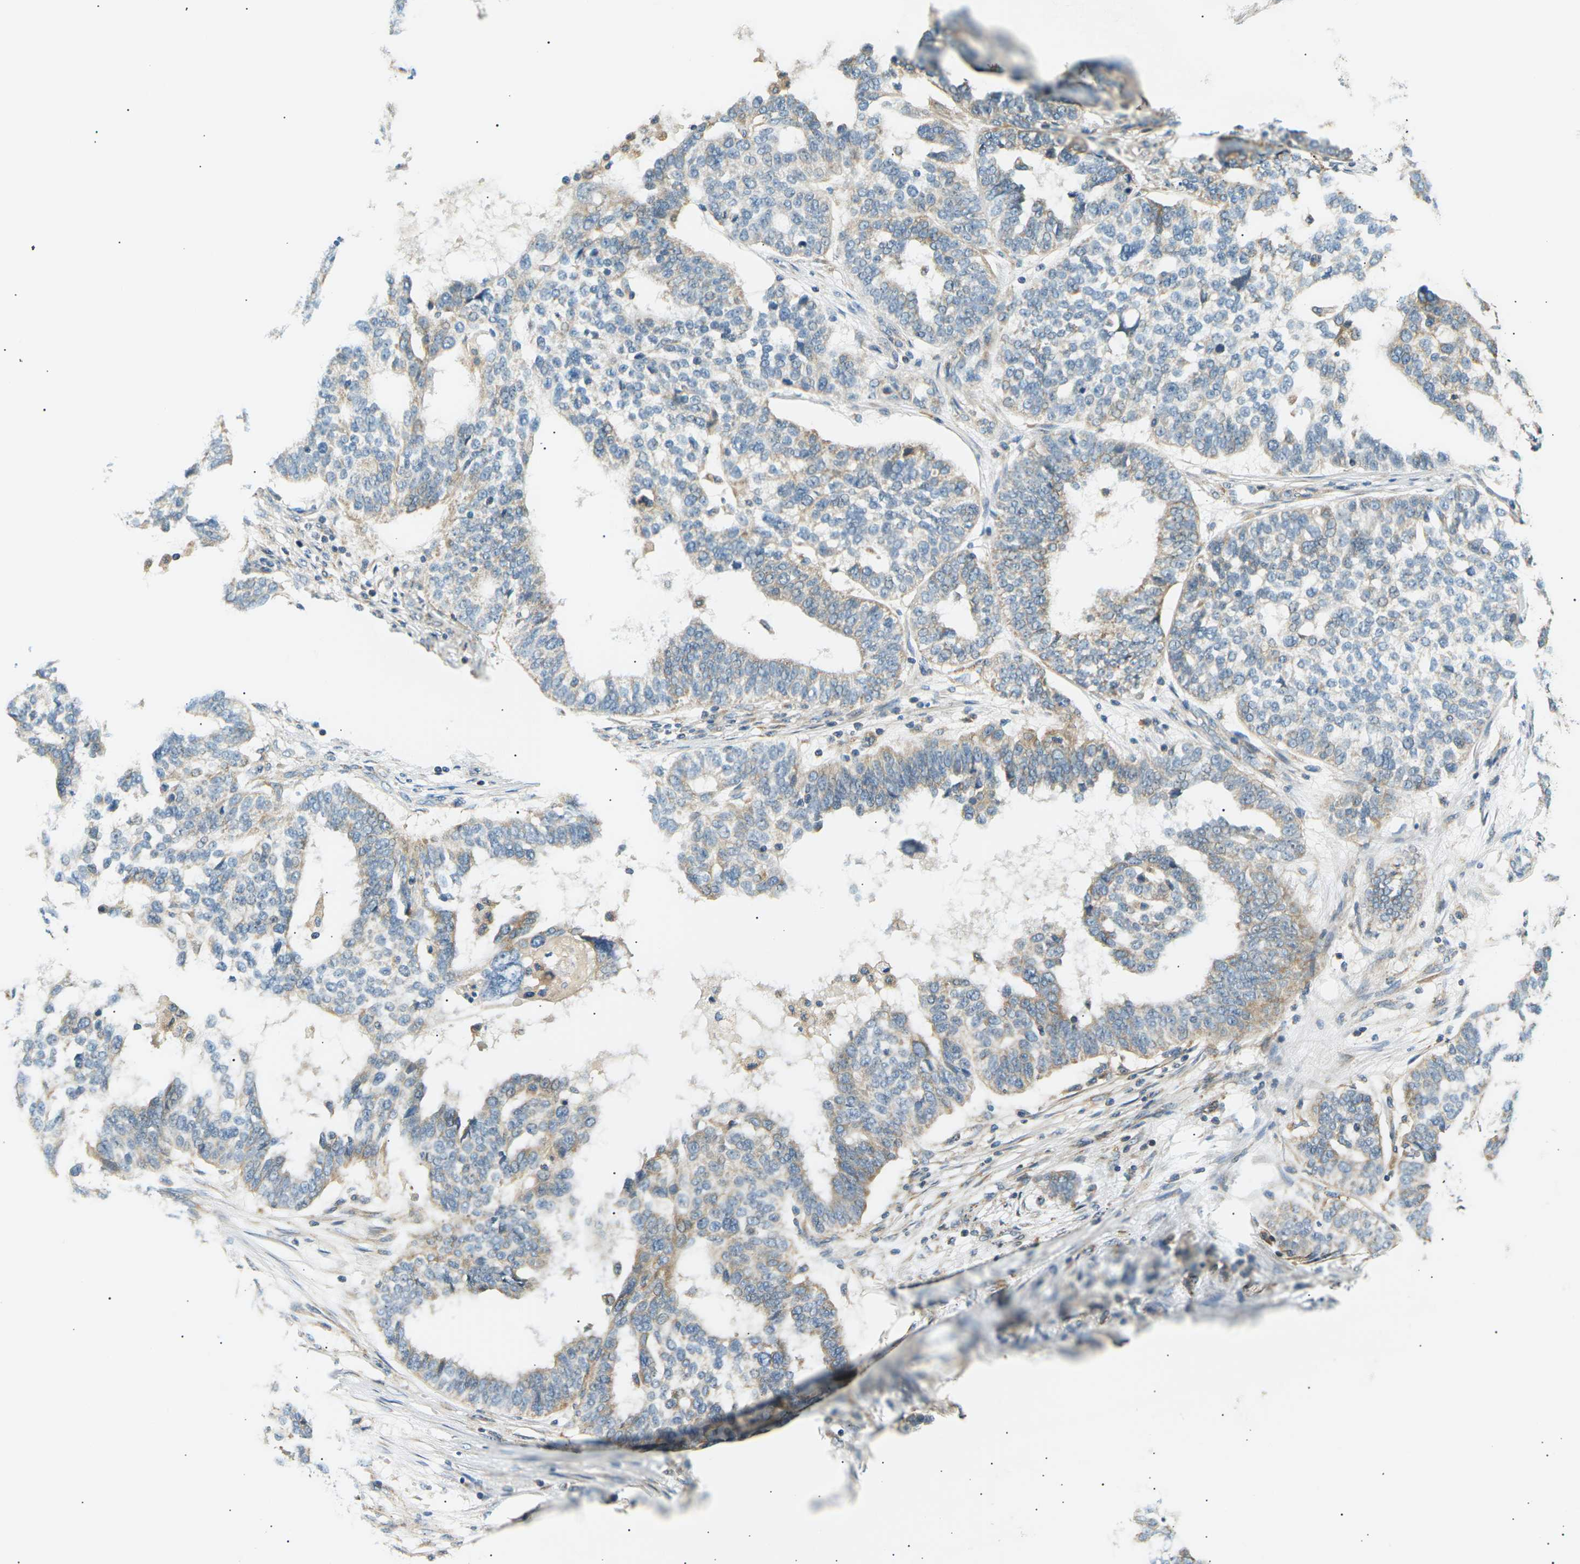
{"staining": {"intensity": "moderate", "quantity": "25%-75%", "location": "cytoplasmic/membranous"}, "tissue": "ovarian cancer", "cell_type": "Tumor cells", "image_type": "cancer", "snomed": [{"axis": "morphology", "description": "Cystadenocarcinoma, serous, NOS"}, {"axis": "topography", "description": "Ovary"}], "caption": "There is medium levels of moderate cytoplasmic/membranous expression in tumor cells of ovarian serous cystadenocarcinoma, as demonstrated by immunohistochemical staining (brown color).", "gene": "TBC1D8", "patient": {"sex": "female", "age": 59}}